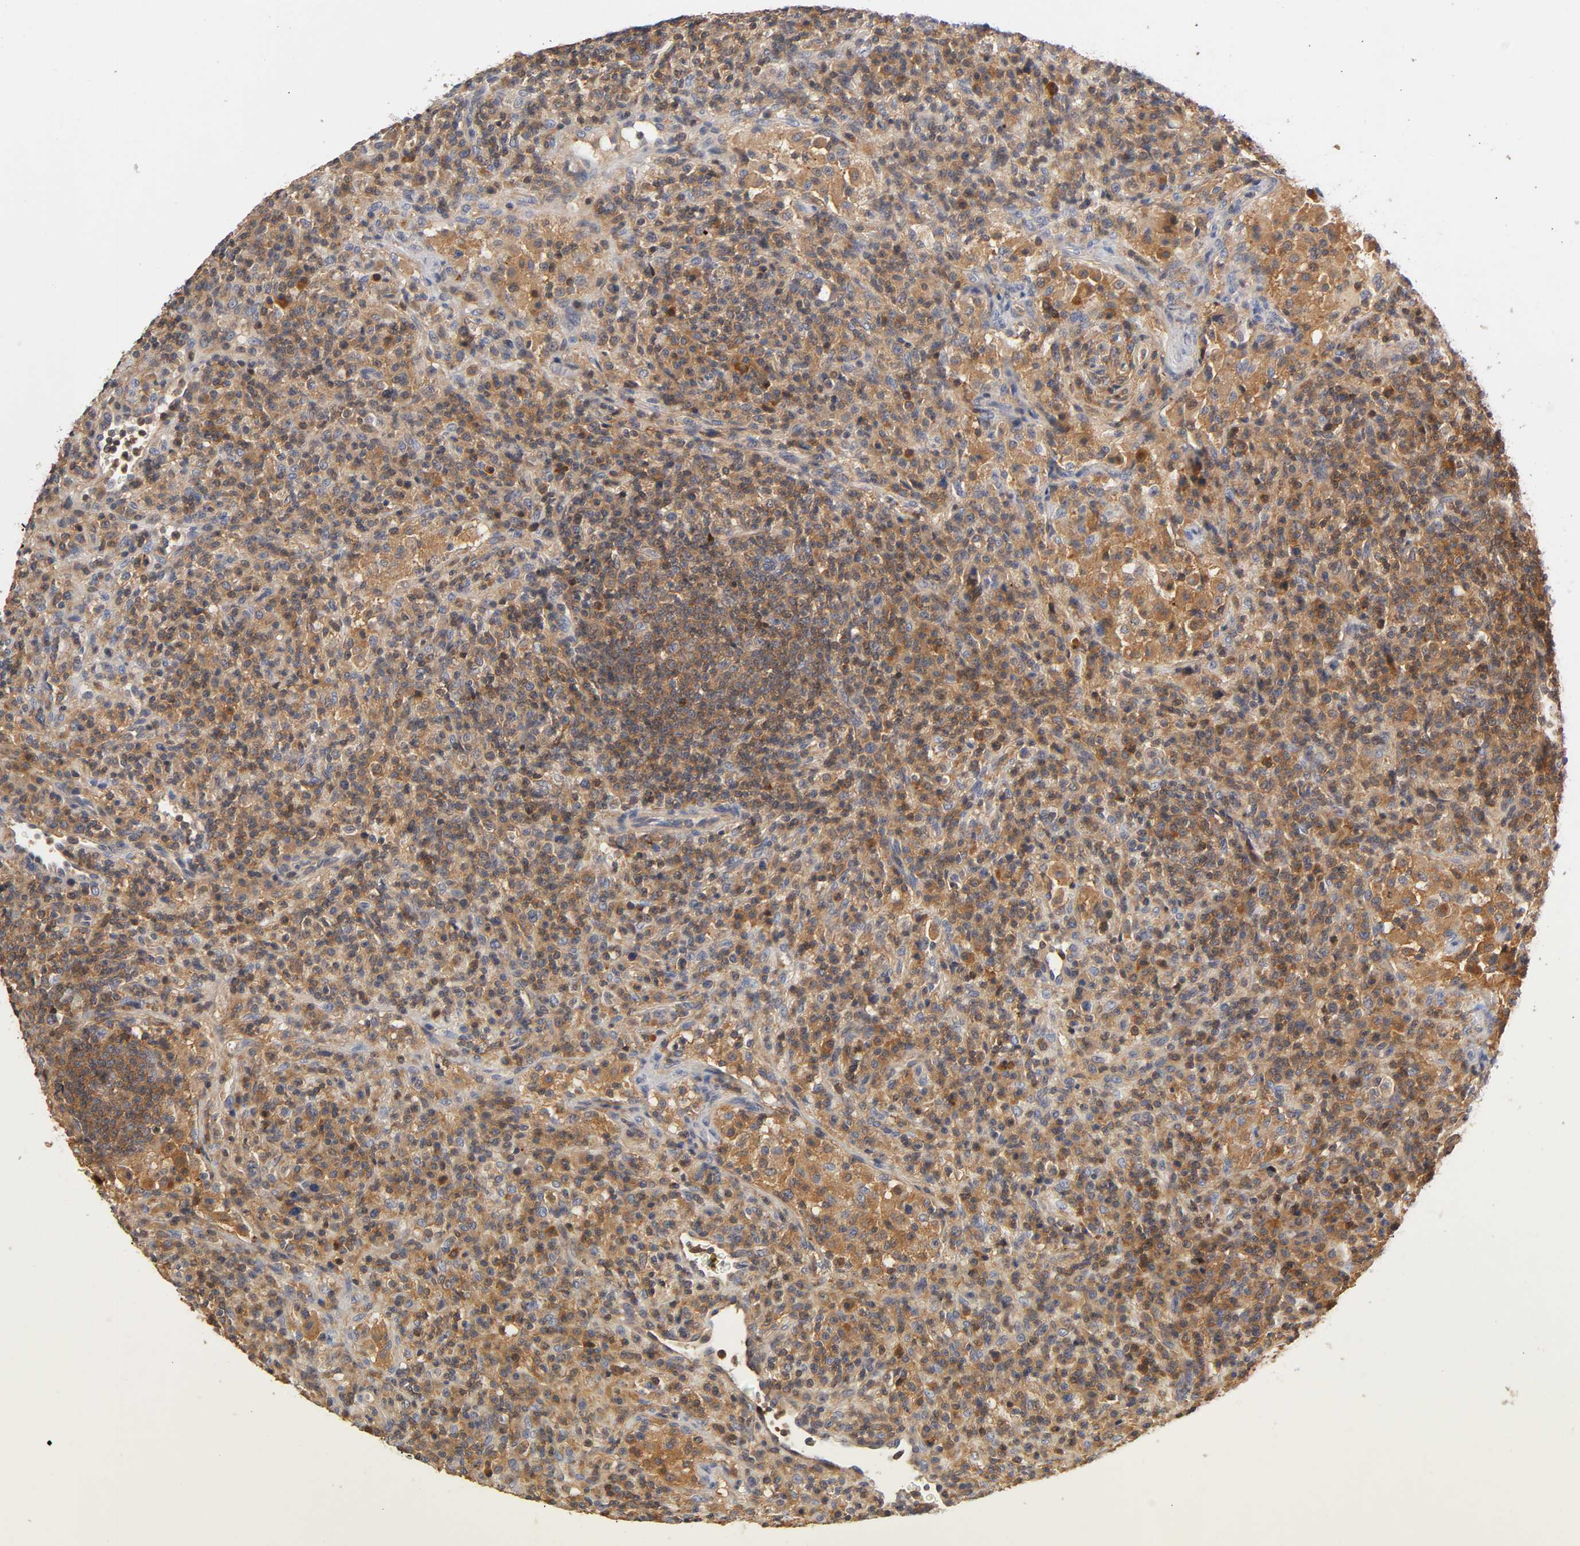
{"staining": {"intensity": "moderate", "quantity": ">75%", "location": "cytoplasmic/membranous"}, "tissue": "lymphoma", "cell_type": "Tumor cells", "image_type": "cancer", "snomed": [{"axis": "morphology", "description": "Hodgkin's disease, NOS"}, {"axis": "topography", "description": "Lymph node"}], "caption": "Immunohistochemical staining of human Hodgkin's disease demonstrates medium levels of moderate cytoplasmic/membranous protein expression in about >75% of tumor cells.", "gene": "RHOA", "patient": {"sex": "male", "age": 65}}